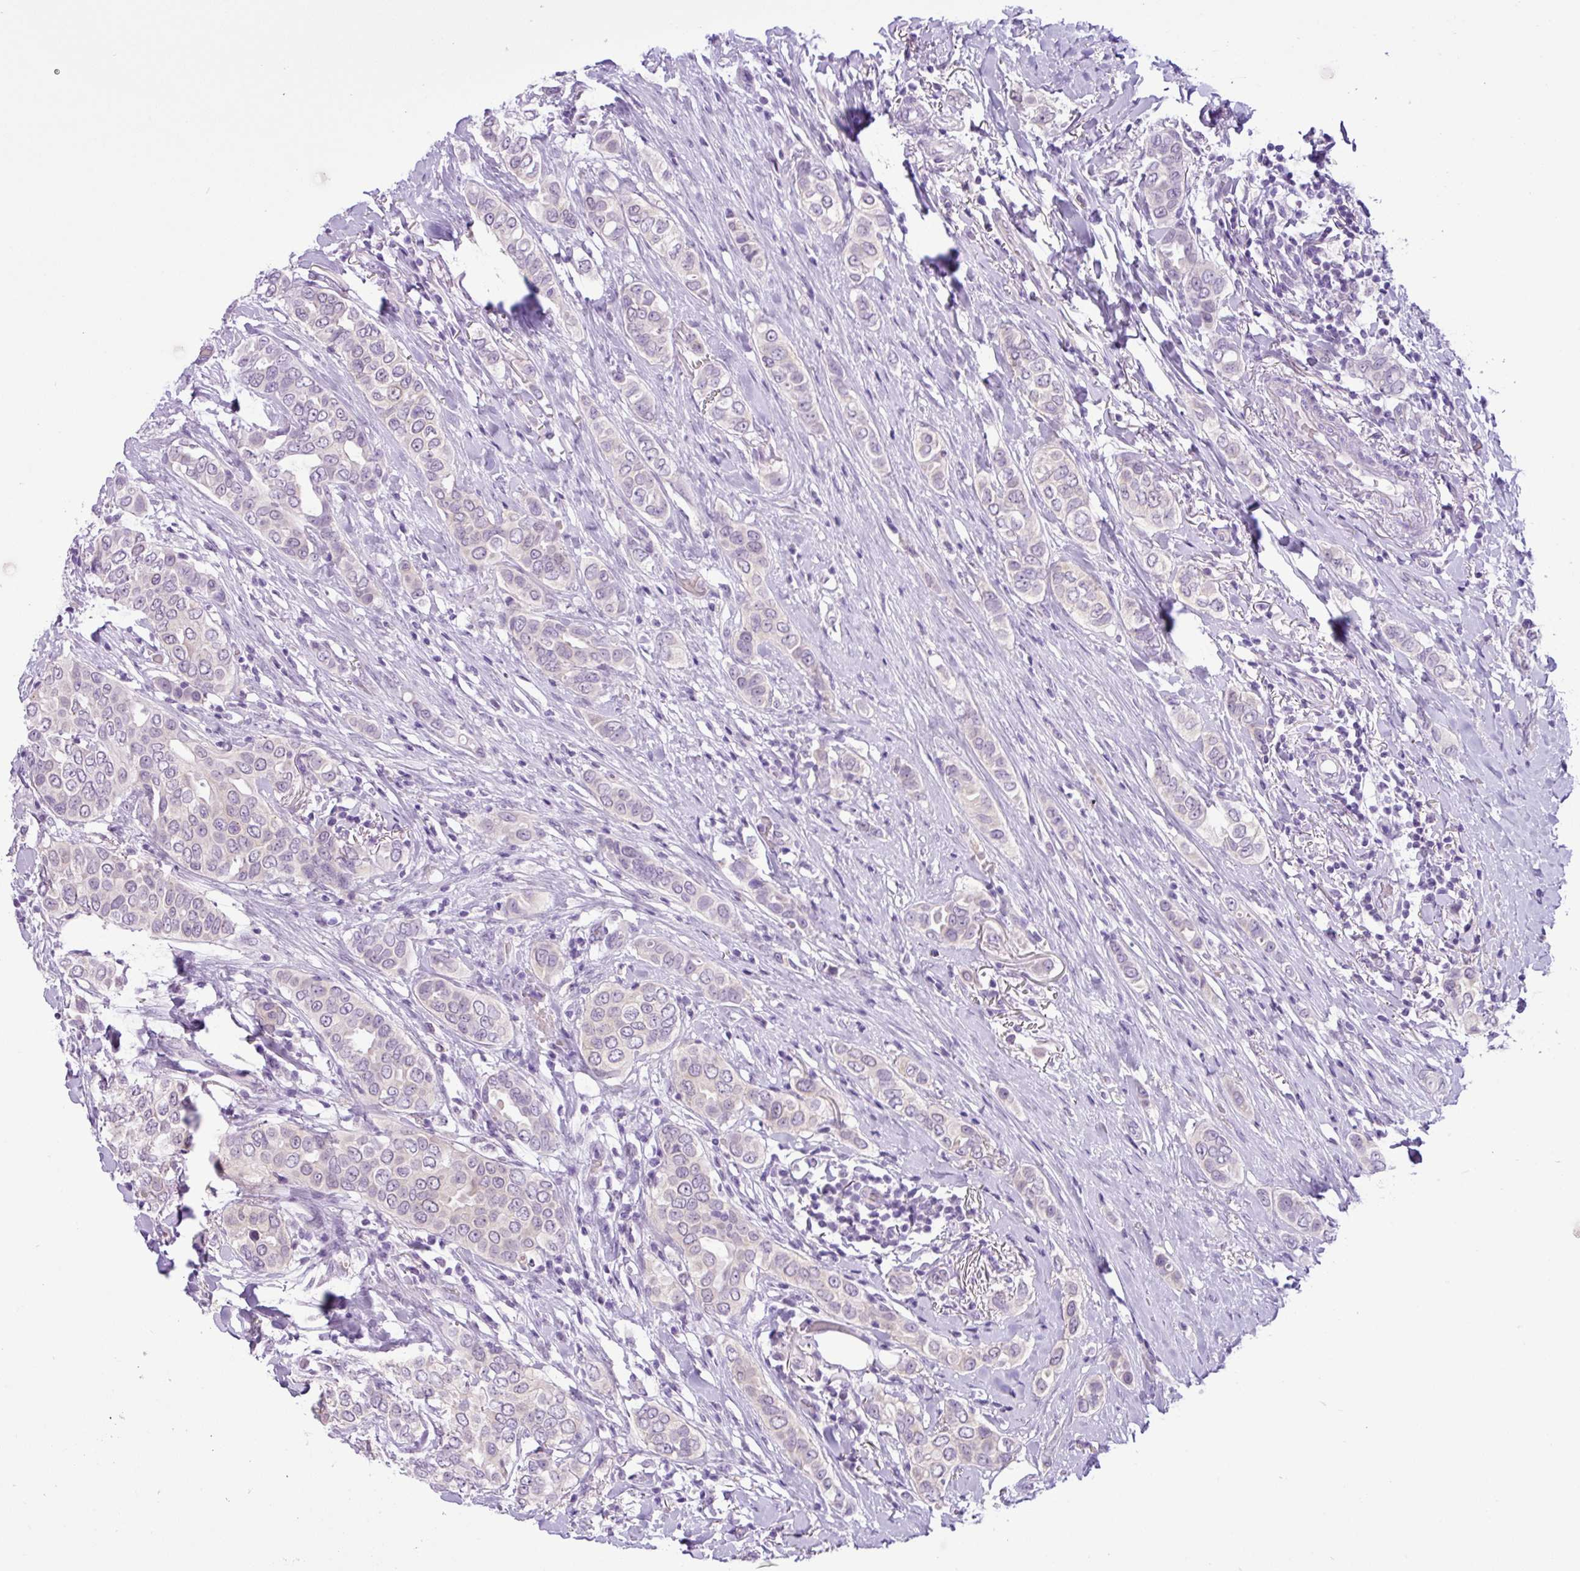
{"staining": {"intensity": "negative", "quantity": "none", "location": "none"}, "tissue": "breast cancer", "cell_type": "Tumor cells", "image_type": "cancer", "snomed": [{"axis": "morphology", "description": "Lobular carcinoma"}, {"axis": "topography", "description": "Breast"}], "caption": "A high-resolution micrograph shows immunohistochemistry (IHC) staining of lobular carcinoma (breast), which exhibits no significant expression in tumor cells.", "gene": "TONSL", "patient": {"sex": "female", "age": 51}}